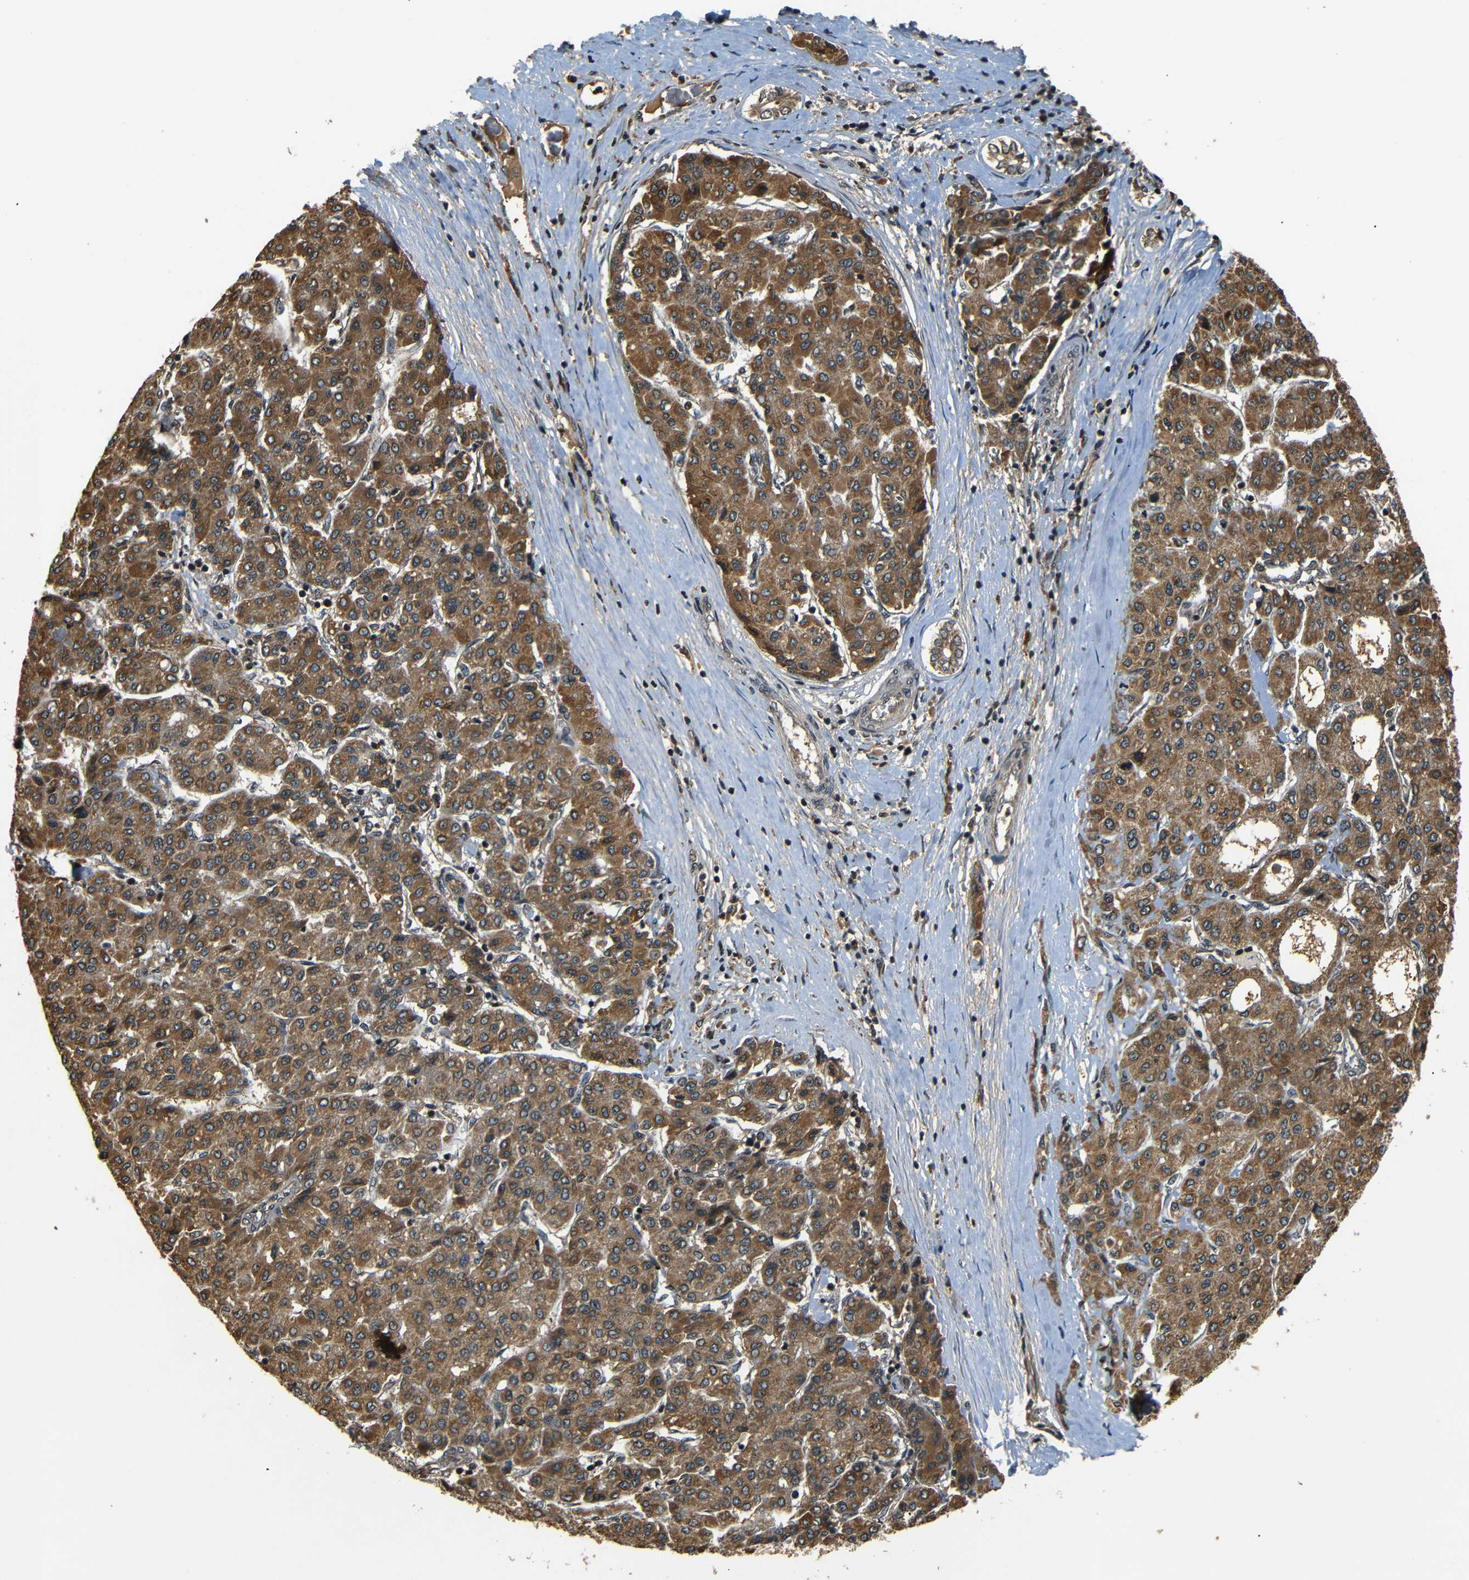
{"staining": {"intensity": "moderate", "quantity": ">75%", "location": "cytoplasmic/membranous"}, "tissue": "liver cancer", "cell_type": "Tumor cells", "image_type": "cancer", "snomed": [{"axis": "morphology", "description": "Carcinoma, Hepatocellular, NOS"}, {"axis": "topography", "description": "Liver"}], "caption": "Brown immunohistochemical staining in liver hepatocellular carcinoma reveals moderate cytoplasmic/membranous staining in about >75% of tumor cells.", "gene": "TANK", "patient": {"sex": "male", "age": 65}}